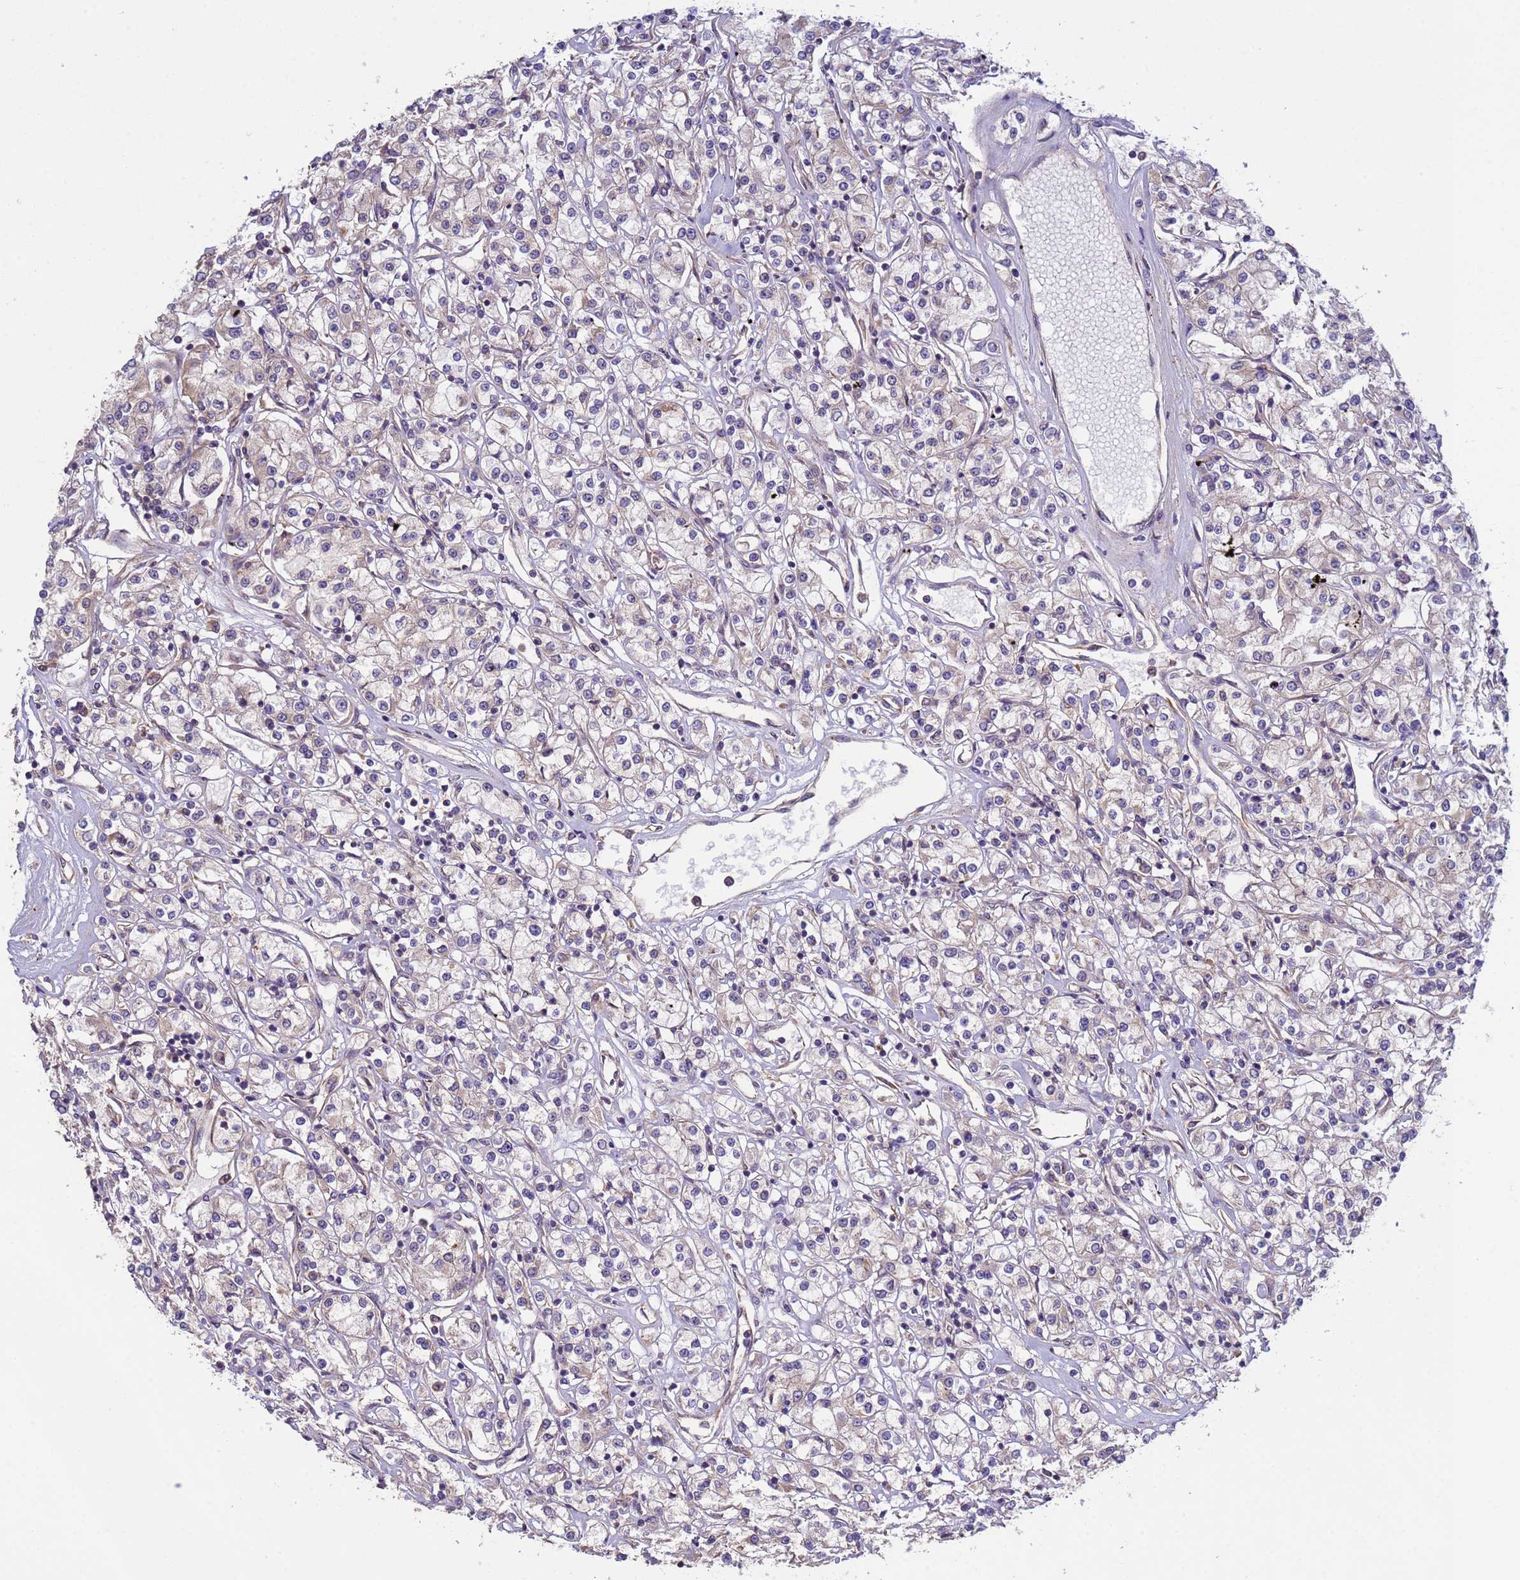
{"staining": {"intensity": "weak", "quantity": "<25%", "location": "cytoplasmic/membranous"}, "tissue": "renal cancer", "cell_type": "Tumor cells", "image_type": "cancer", "snomed": [{"axis": "morphology", "description": "Adenocarcinoma, NOS"}, {"axis": "topography", "description": "Kidney"}], "caption": "Adenocarcinoma (renal) was stained to show a protein in brown. There is no significant staining in tumor cells. (Brightfield microscopy of DAB IHC at high magnification).", "gene": "RAB10", "patient": {"sex": "female", "age": 59}}